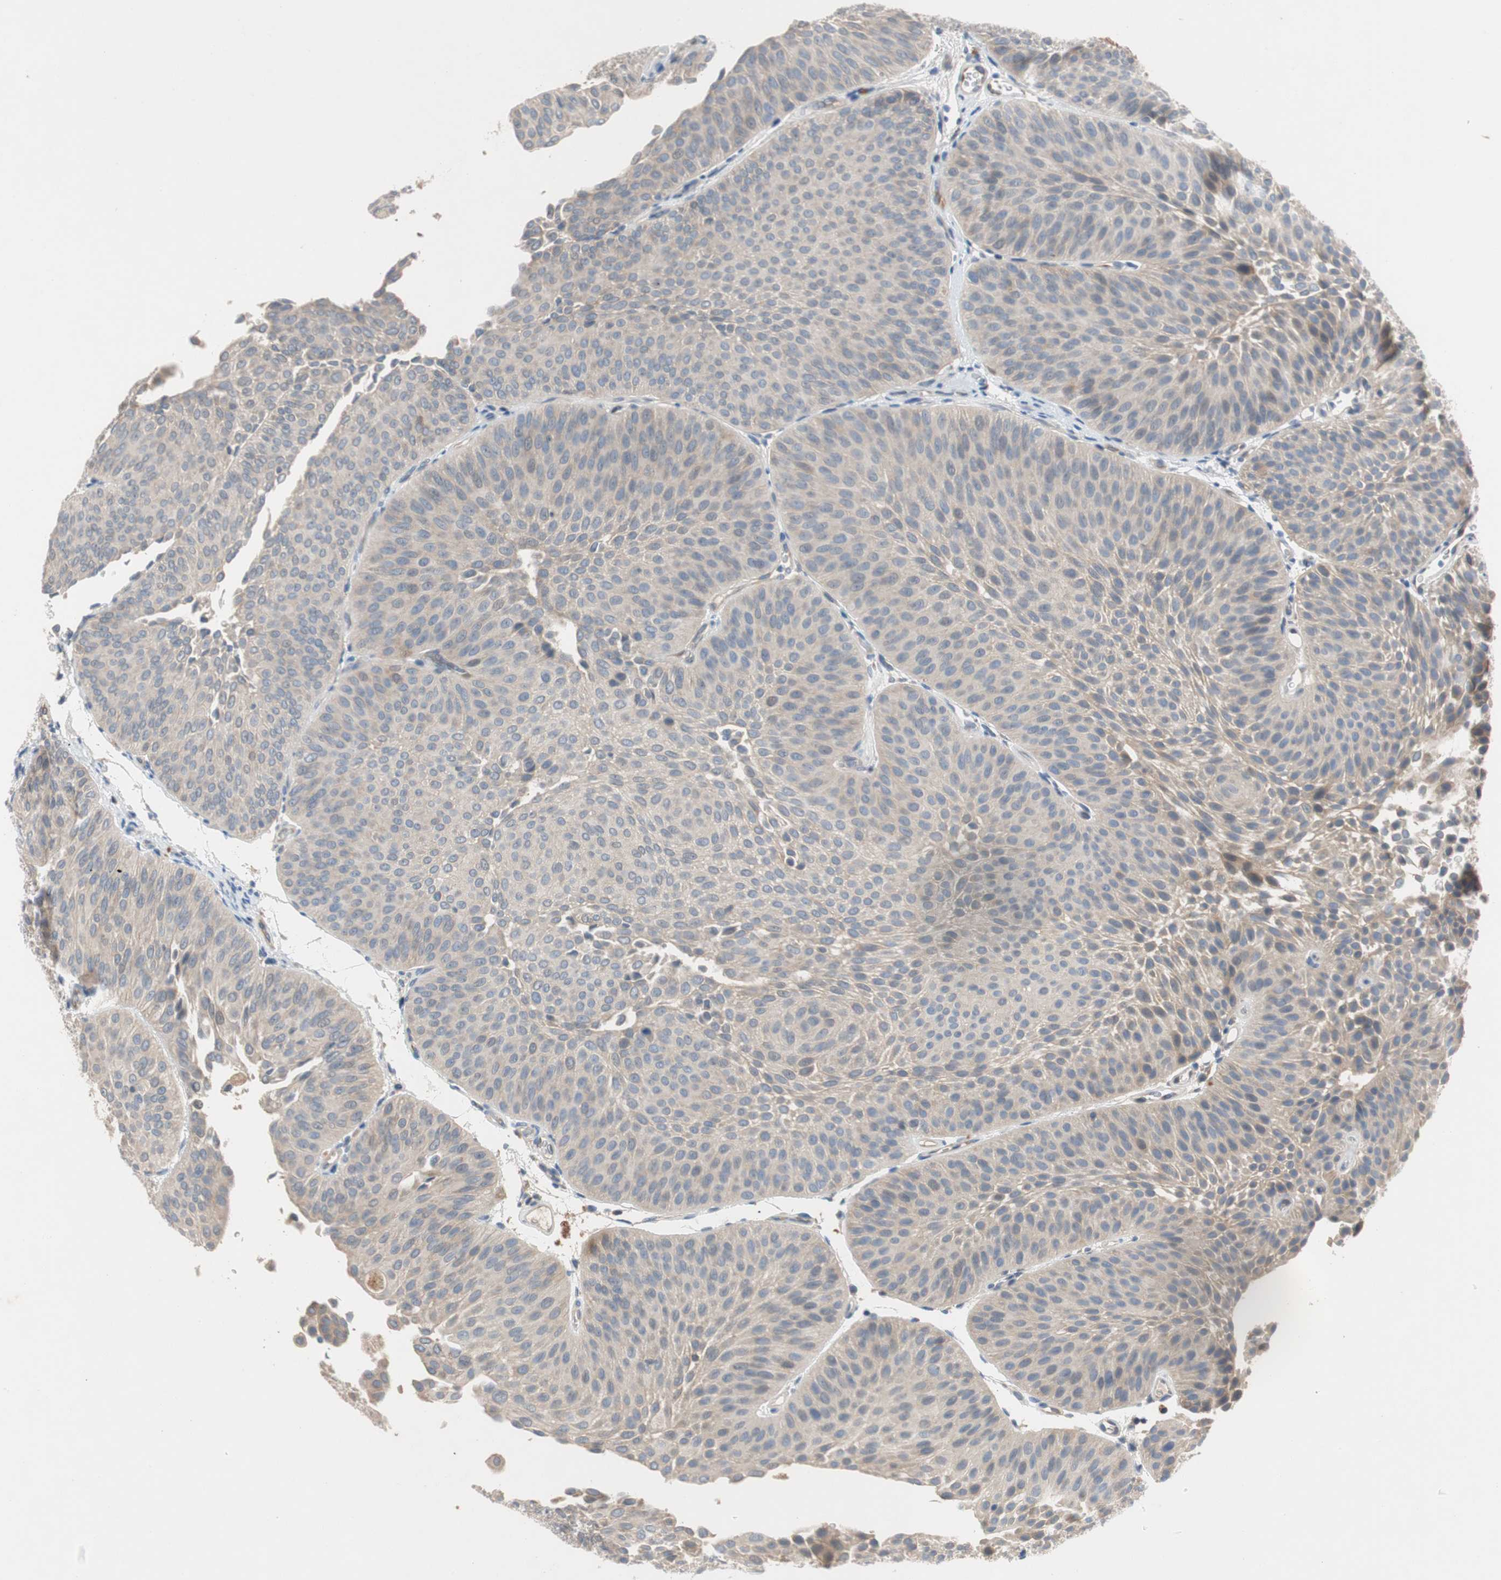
{"staining": {"intensity": "negative", "quantity": "none", "location": "none"}, "tissue": "urothelial cancer", "cell_type": "Tumor cells", "image_type": "cancer", "snomed": [{"axis": "morphology", "description": "Urothelial carcinoma, Low grade"}, {"axis": "topography", "description": "Urinary bladder"}], "caption": "Immunohistochemistry of low-grade urothelial carcinoma reveals no staining in tumor cells.", "gene": "RELB", "patient": {"sex": "female", "age": 60}}